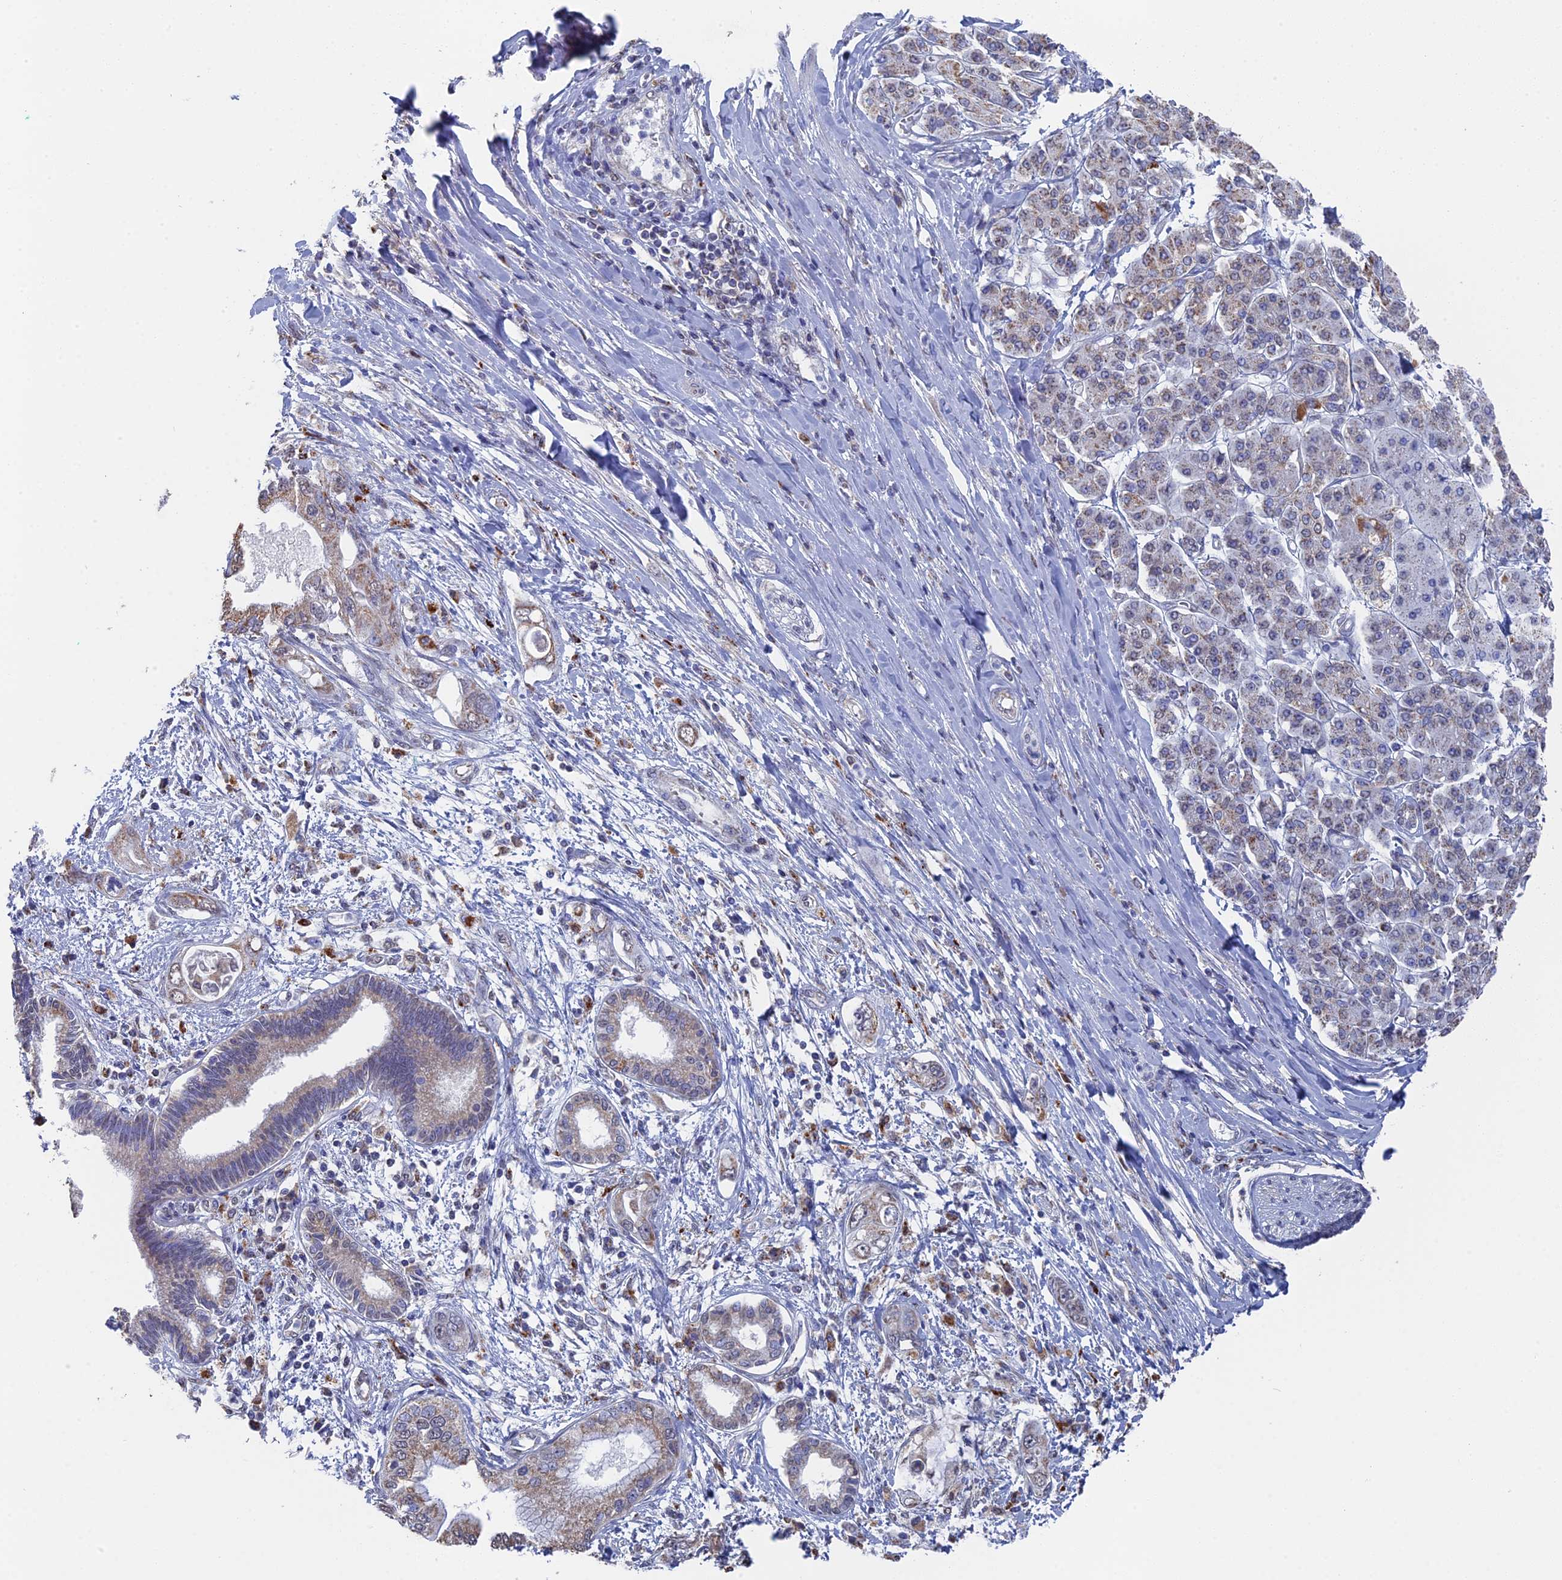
{"staining": {"intensity": "weak", "quantity": "25%-75%", "location": "cytoplasmic/membranous"}, "tissue": "pancreatic cancer", "cell_type": "Tumor cells", "image_type": "cancer", "snomed": [{"axis": "morphology", "description": "Inflammation, NOS"}, {"axis": "morphology", "description": "Adenocarcinoma, NOS"}, {"axis": "topography", "description": "Pancreas"}], "caption": "Immunohistochemistry (IHC) histopathology image of neoplastic tissue: pancreatic adenocarcinoma stained using IHC shows low levels of weak protein expression localized specifically in the cytoplasmic/membranous of tumor cells, appearing as a cytoplasmic/membranous brown color.", "gene": "SMG9", "patient": {"sex": "female", "age": 56}}